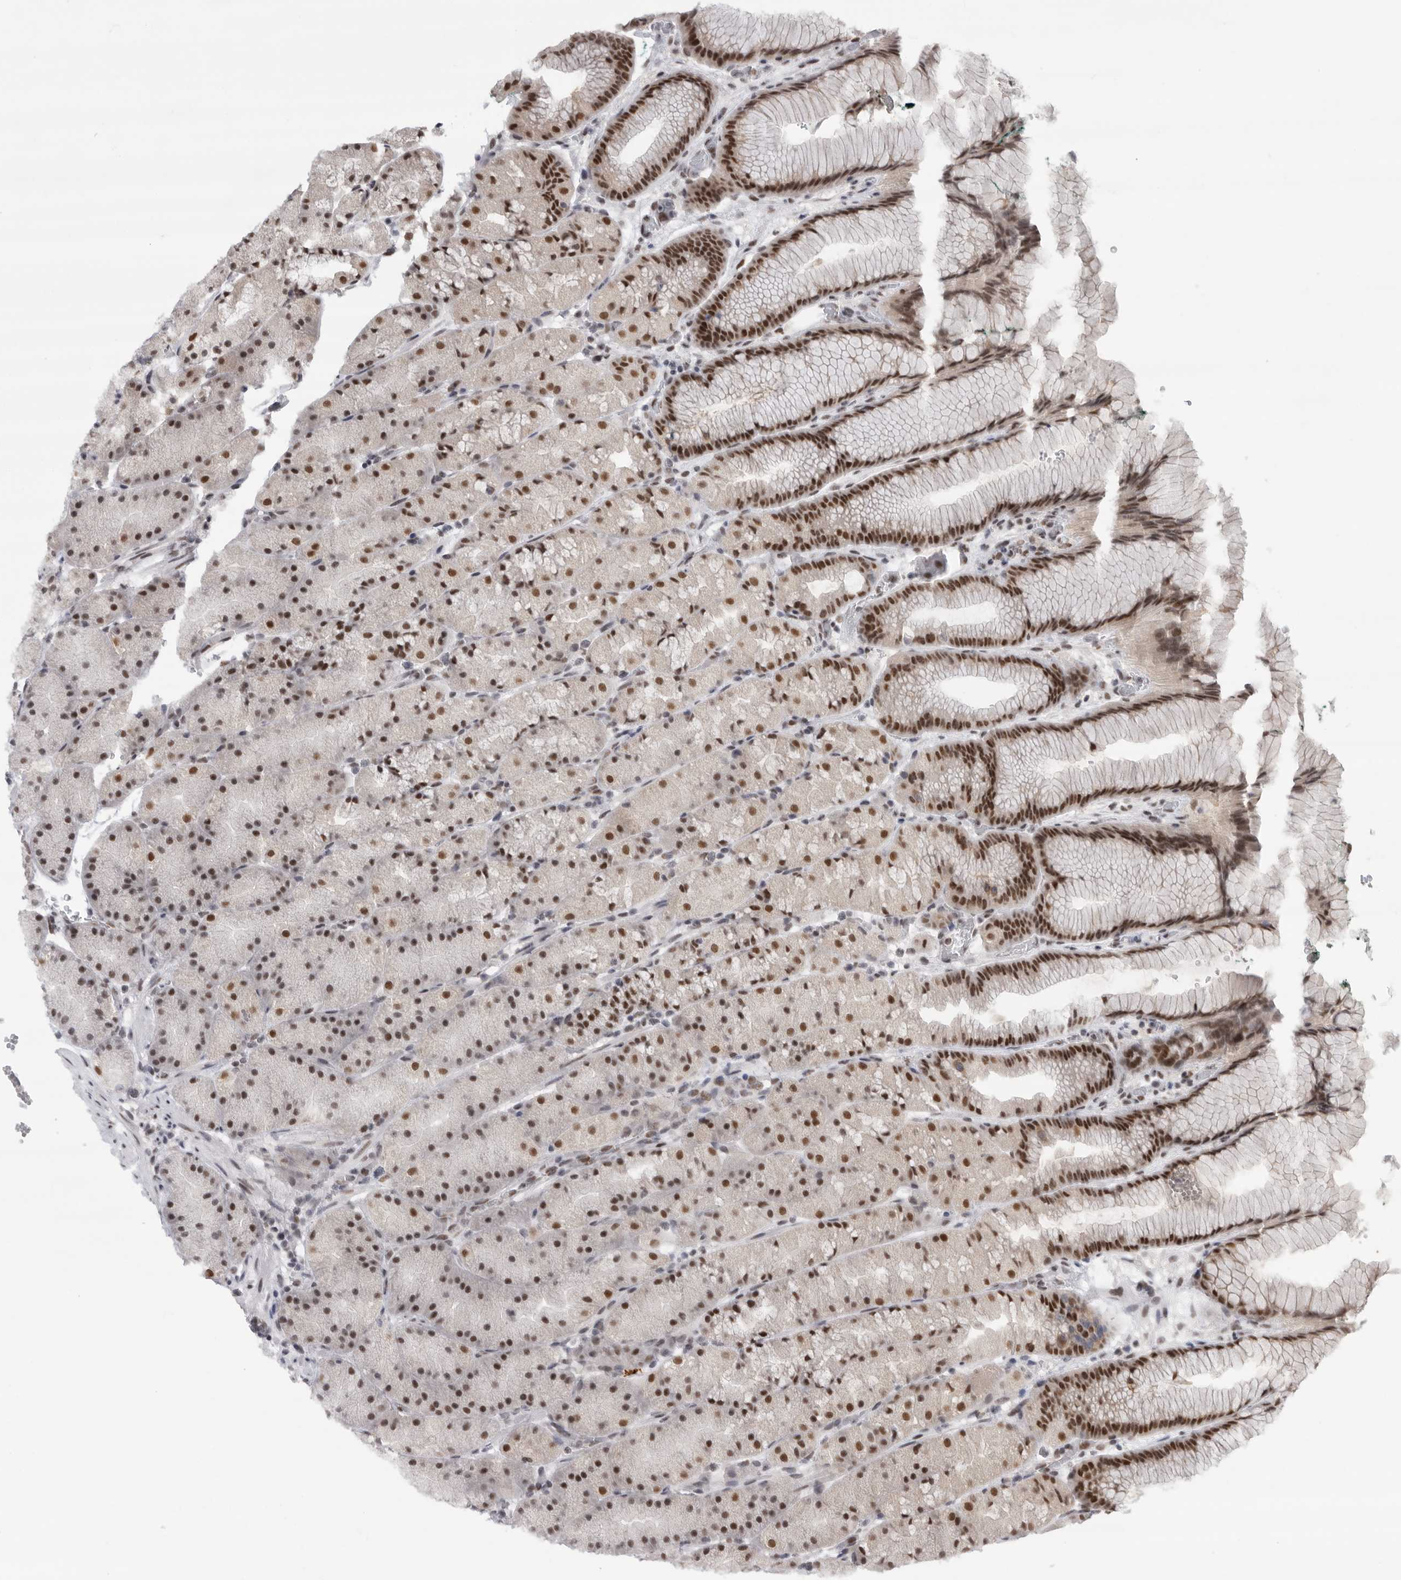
{"staining": {"intensity": "strong", "quantity": "25%-75%", "location": "nuclear"}, "tissue": "stomach", "cell_type": "Glandular cells", "image_type": "normal", "snomed": [{"axis": "morphology", "description": "Normal tissue, NOS"}, {"axis": "topography", "description": "Stomach, upper"}, {"axis": "topography", "description": "Stomach"}], "caption": "The immunohistochemical stain shows strong nuclear expression in glandular cells of unremarkable stomach. (IHC, brightfield microscopy, high magnification).", "gene": "ZNF830", "patient": {"sex": "male", "age": 48}}